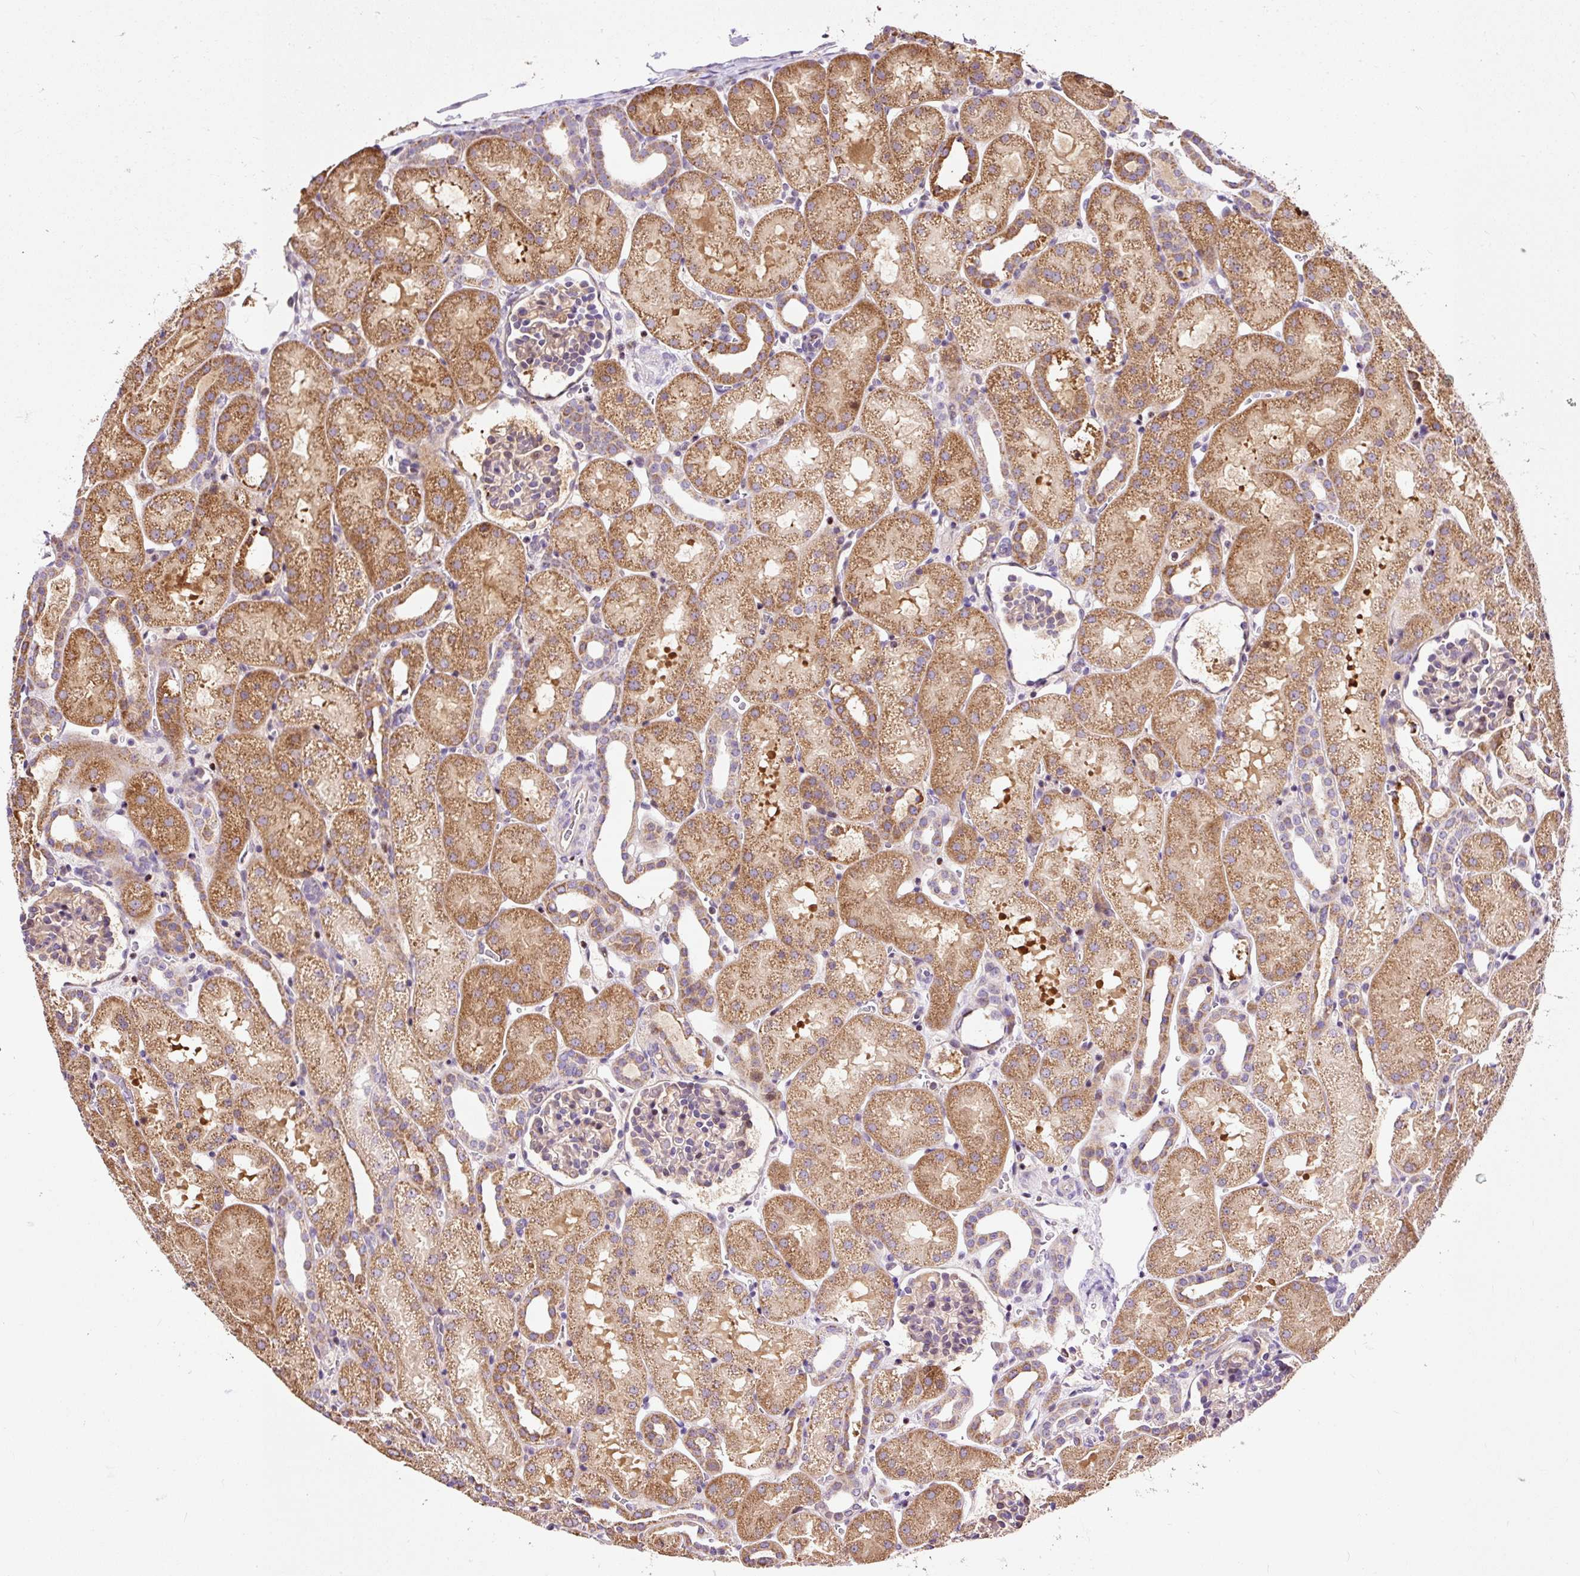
{"staining": {"intensity": "weak", "quantity": "25%-75%", "location": "cytoplasmic/membranous"}, "tissue": "kidney", "cell_type": "Cells in glomeruli", "image_type": "normal", "snomed": [{"axis": "morphology", "description": "Normal tissue, NOS"}, {"axis": "topography", "description": "Kidney"}], "caption": "DAB immunohistochemical staining of benign human kidney exhibits weak cytoplasmic/membranous protein expression in approximately 25%-75% of cells in glomeruli.", "gene": "BOLA3", "patient": {"sex": "male", "age": 2}}